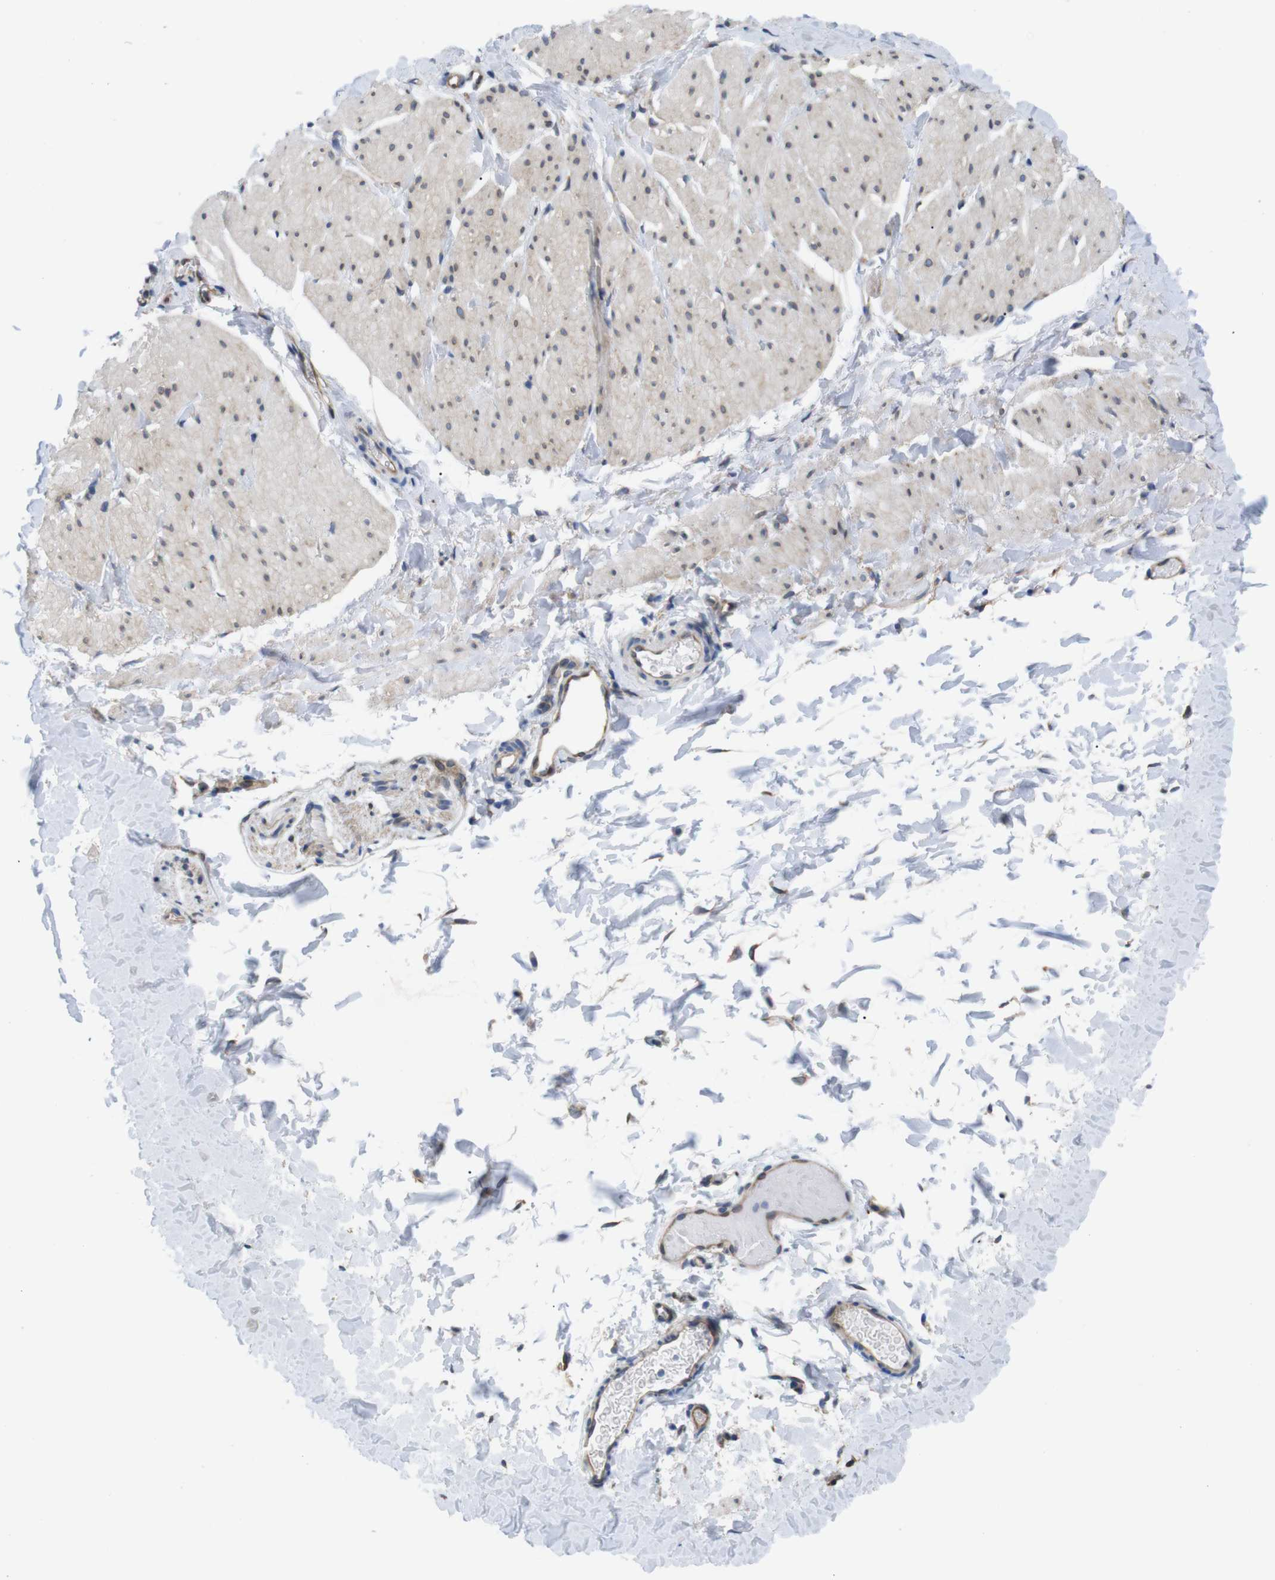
{"staining": {"intensity": "weak", "quantity": "25%-75%", "location": "cytoplasmic/membranous"}, "tissue": "smooth muscle", "cell_type": "Smooth muscle cells", "image_type": "normal", "snomed": [{"axis": "morphology", "description": "Normal tissue, NOS"}, {"axis": "topography", "description": "Smooth muscle"}], "caption": "This micrograph exhibits benign smooth muscle stained with IHC to label a protein in brown. The cytoplasmic/membranous of smooth muscle cells show weak positivity for the protein. Nuclei are counter-stained blue.", "gene": "HACD3", "patient": {"sex": "male", "age": 16}}